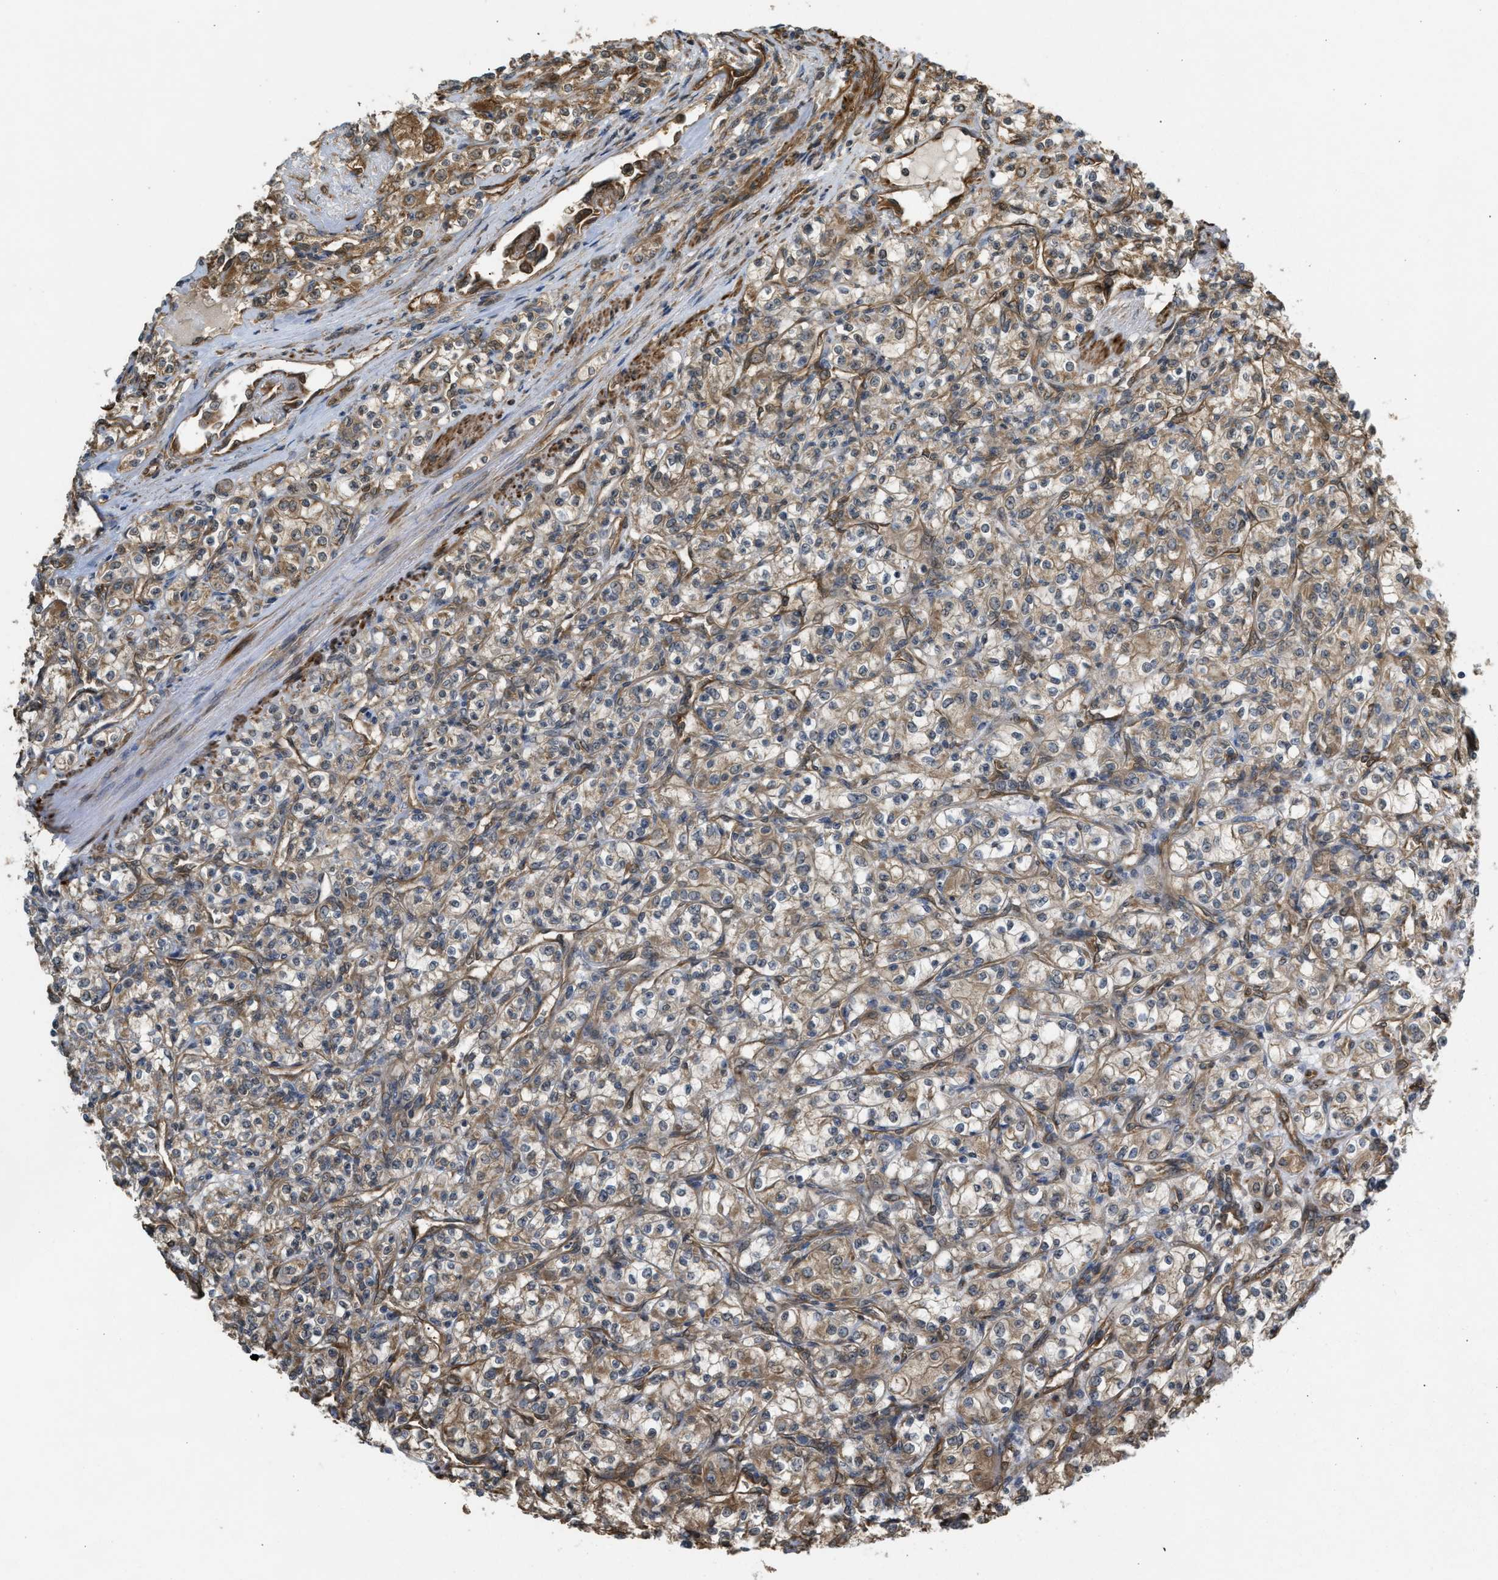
{"staining": {"intensity": "weak", "quantity": ">75%", "location": "cytoplasmic/membranous"}, "tissue": "renal cancer", "cell_type": "Tumor cells", "image_type": "cancer", "snomed": [{"axis": "morphology", "description": "Adenocarcinoma, NOS"}, {"axis": "topography", "description": "Kidney"}], "caption": "Weak cytoplasmic/membranous staining is identified in about >75% of tumor cells in renal cancer.", "gene": "BAG3", "patient": {"sex": "male", "age": 77}}